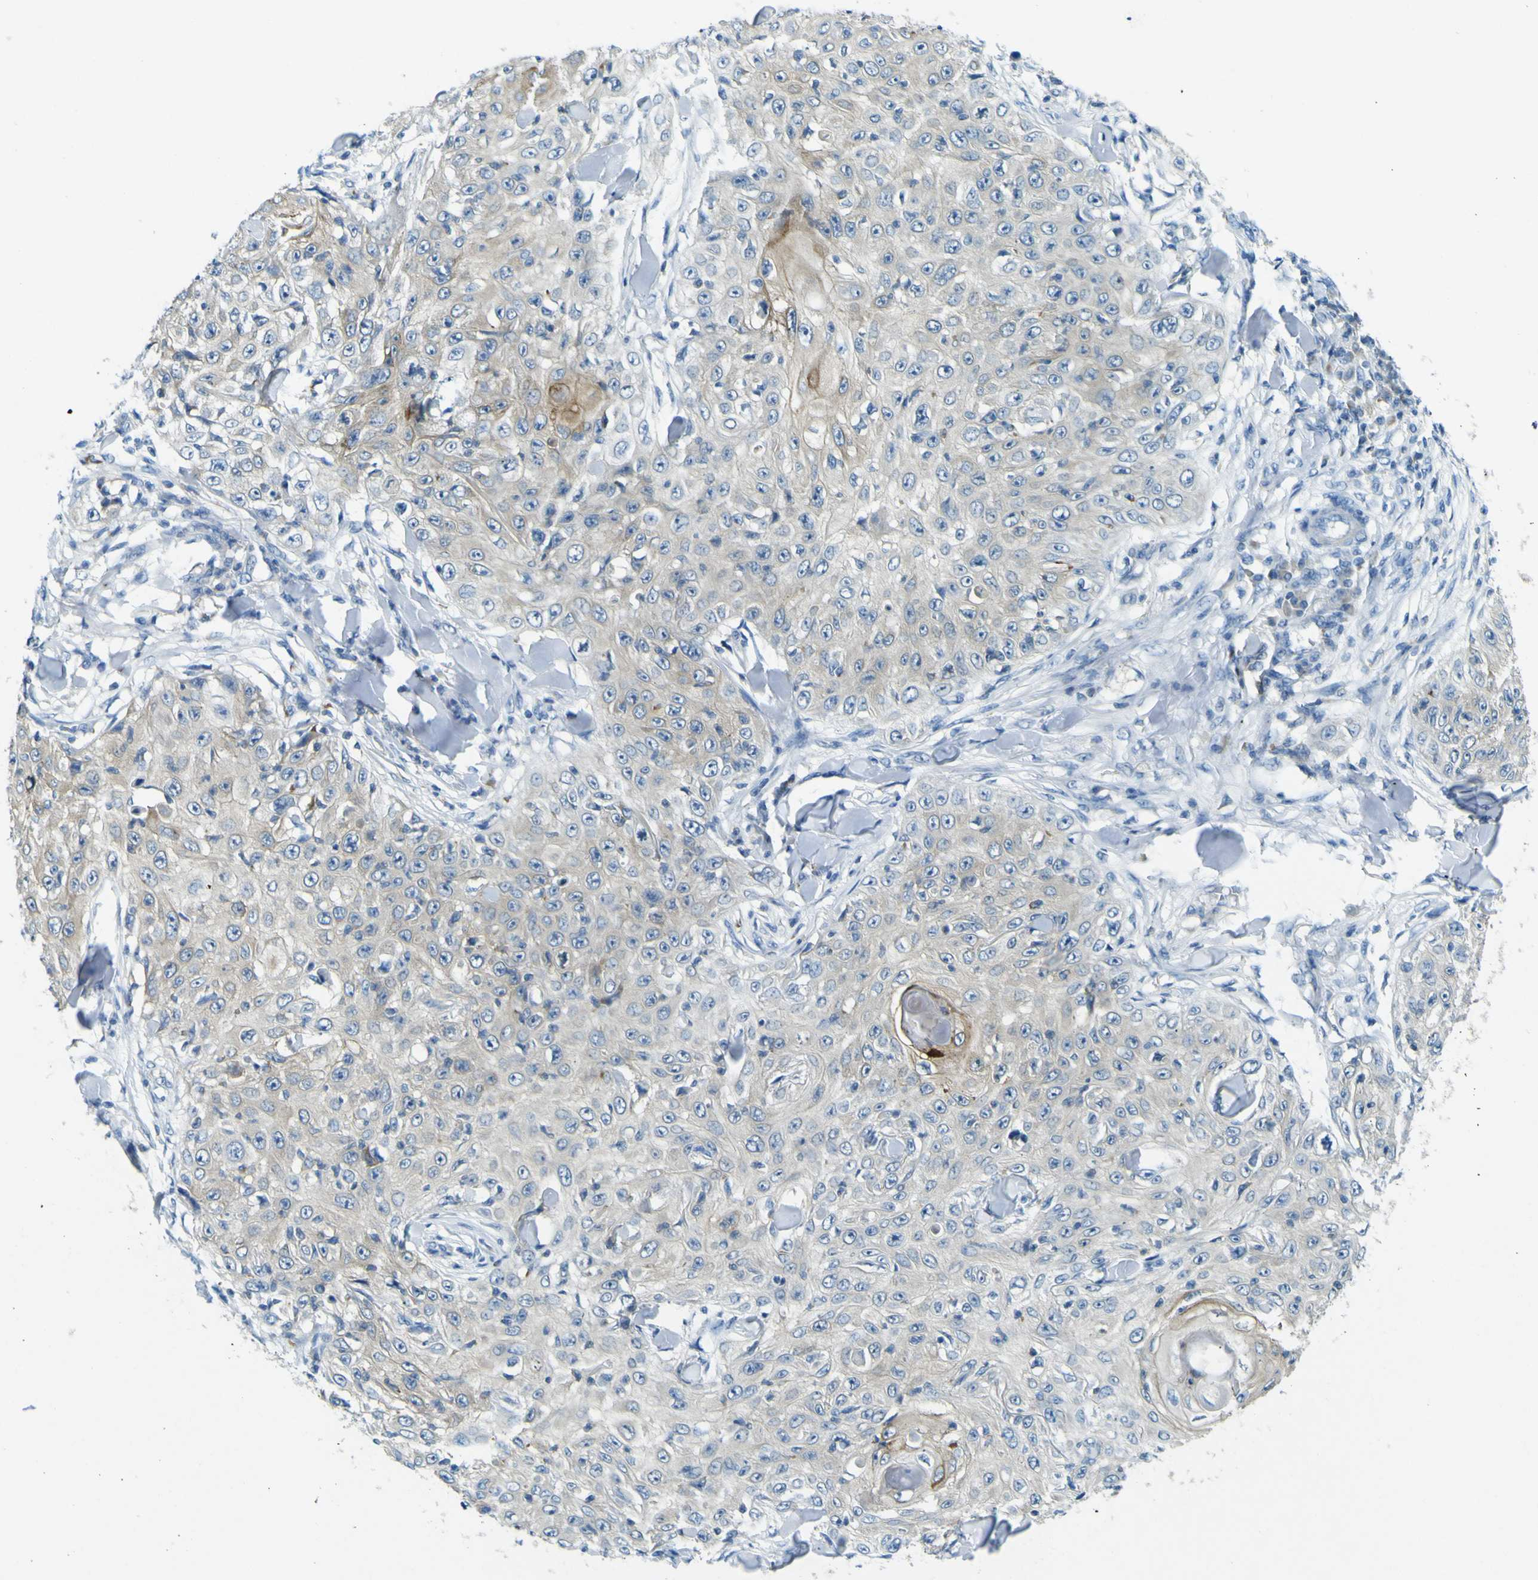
{"staining": {"intensity": "moderate", "quantity": "<25%", "location": "cytoplasmic/membranous"}, "tissue": "skin cancer", "cell_type": "Tumor cells", "image_type": "cancer", "snomed": [{"axis": "morphology", "description": "Squamous cell carcinoma, NOS"}, {"axis": "topography", "description": "Skin"}], "caption": "This photomicrograph reveals immunohistochemistry staining of squamous cell carcinoma (skin), with low moderate cytoplasmic/membranous staining in approximately <25% of tumor cells.", "gene": "SORCS1", "patient": {"sex": "male", "age": 86}}